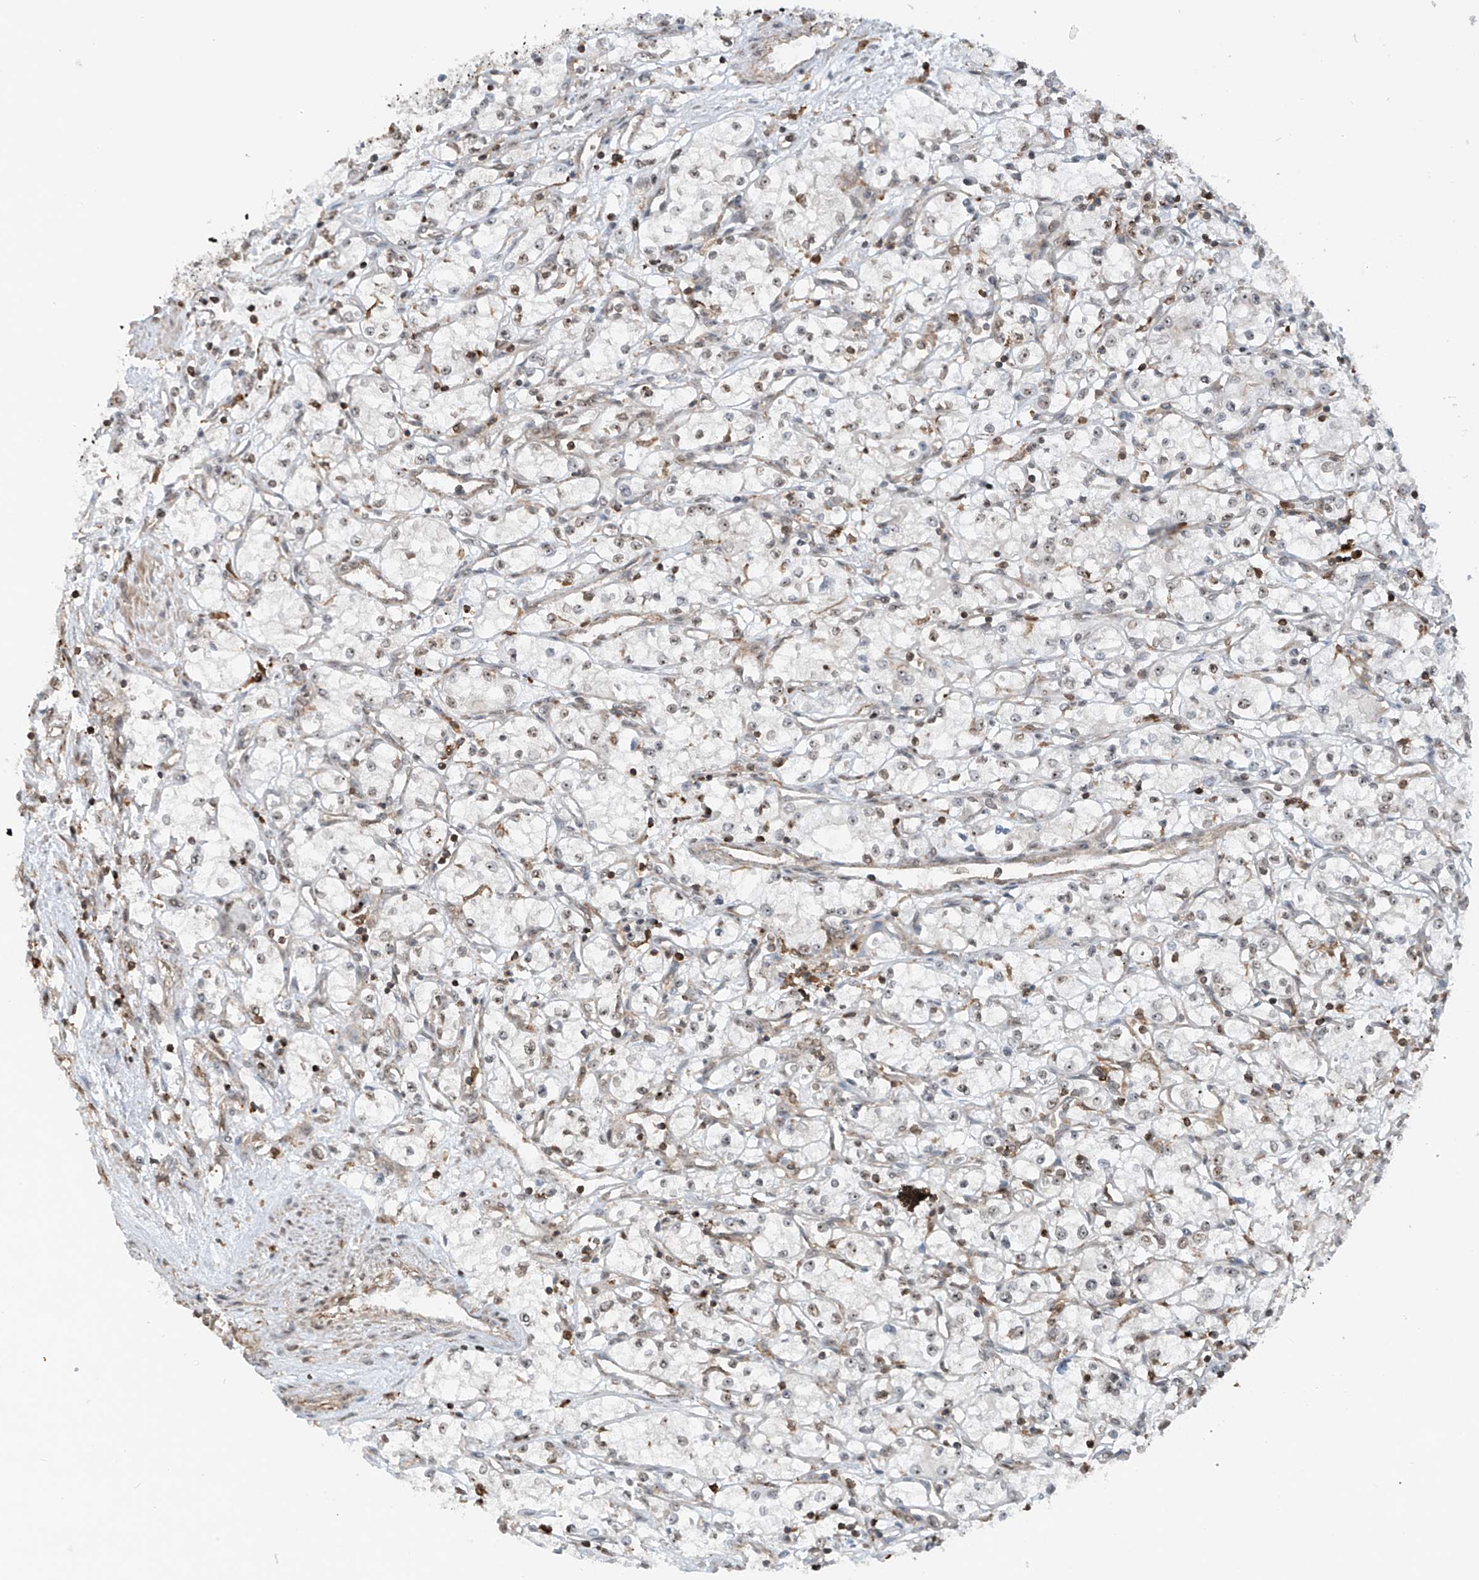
{"staining": {"intensity": "weak", "quantity": "25%-75%", "location": "nuclear"}, "tissue": "renal cancer", "cell_type": "Tumor cells", "image_type": "cancer", "snomed": [{"axis": "morphology", "description": "Adenocarcinoma, NOS"}, {"axis": "topography", "description": "Kidney"}], "caption": "Immunohistochemistry of renal cancer displays low levels of weak nuclear expression in approximately 25%-75% of tumor cells.", "gene": "REPIN1", "patient": {"sex": "male", "age": 59}}